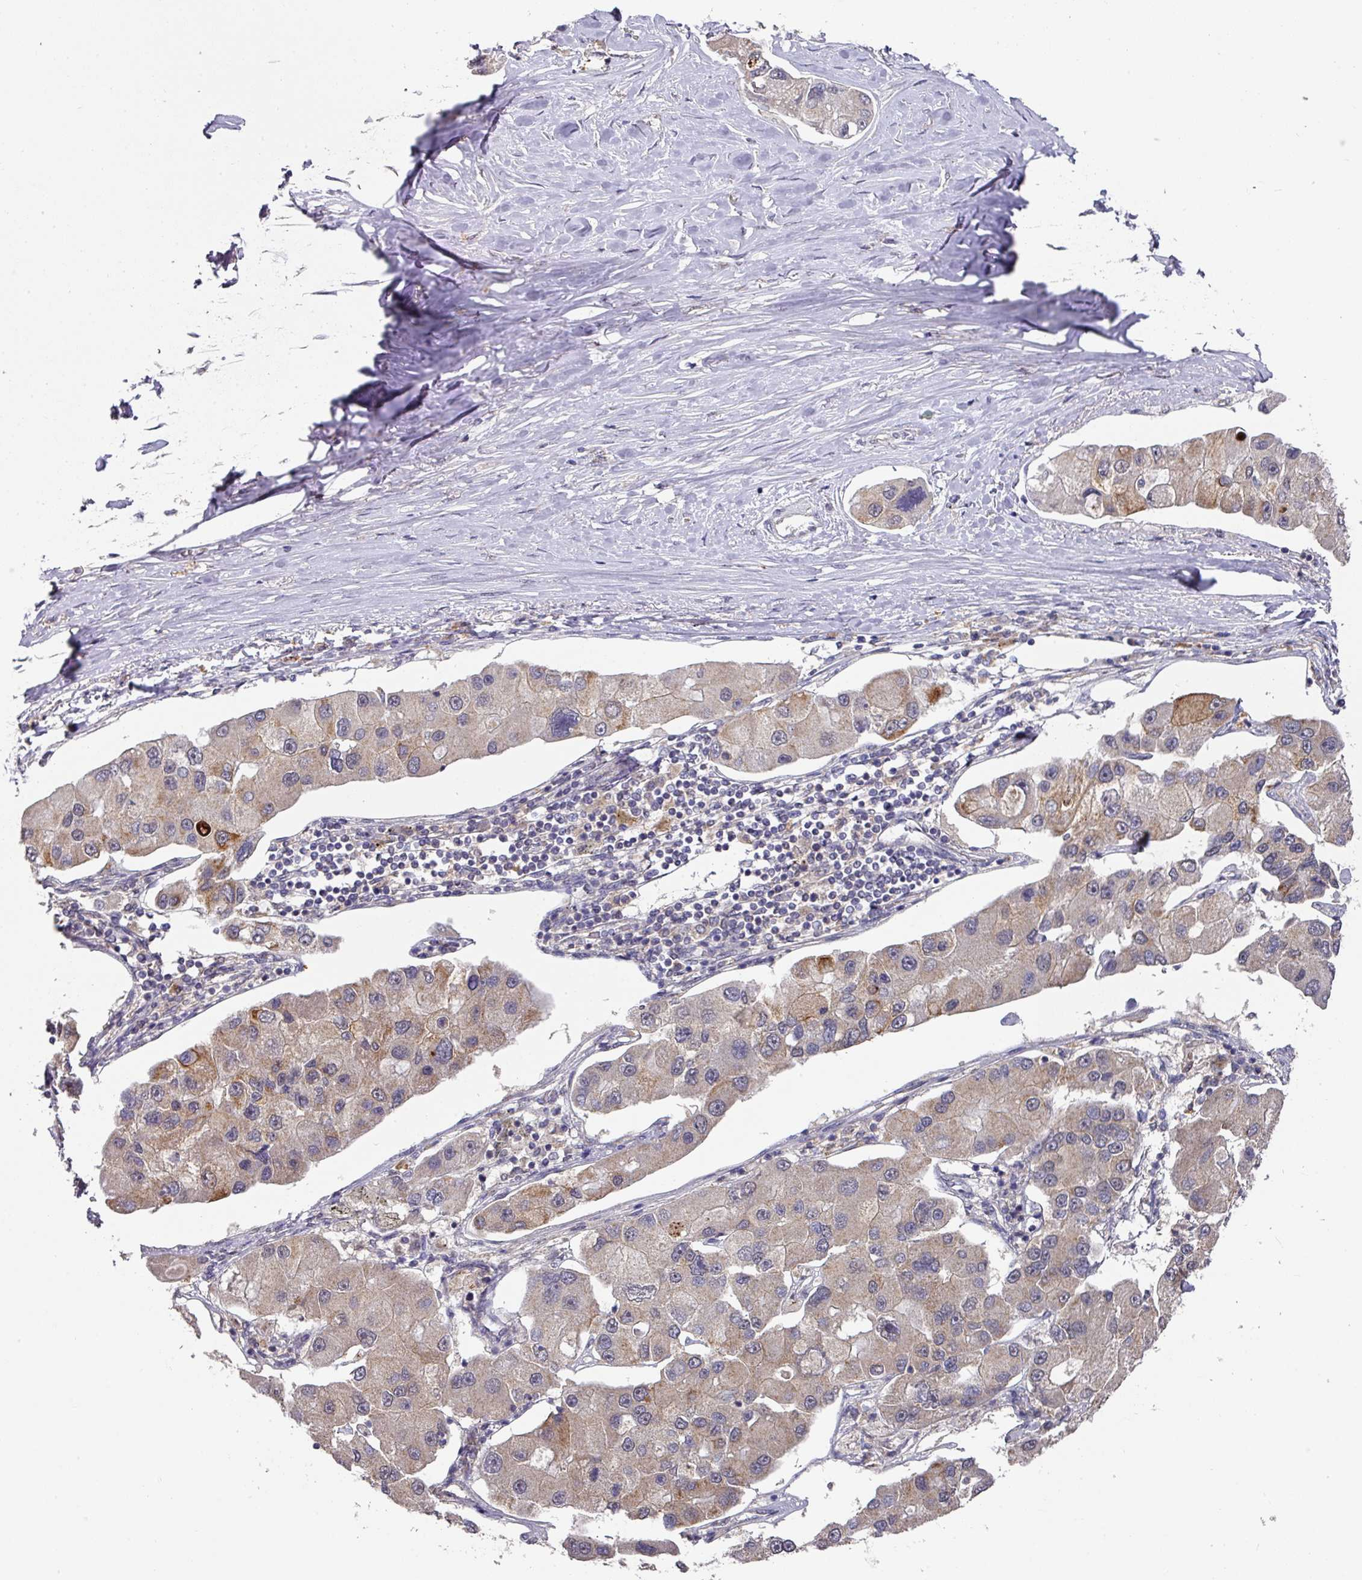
{"staining": {"intensity": "moderate", "quantity": "<25%", "location": "cytoplasmic/membranous"}, "tissue": "lung cancer", "cell_type": "Tumor cells", "image_type": "cancer", "snomed": [{"axis": "morphology", "description": "Adenocarcinoma, NOS"}, {"axis": "topography", "description": "Lung"}], "caption": "Lung cancer was stained to show a protein in brown. There is low levels of moderate cytoplasmic/membranous staining in about <25% of tumor cells.", "gene": "EXTL3", "patient": {"sex": "female", "age": 54}}